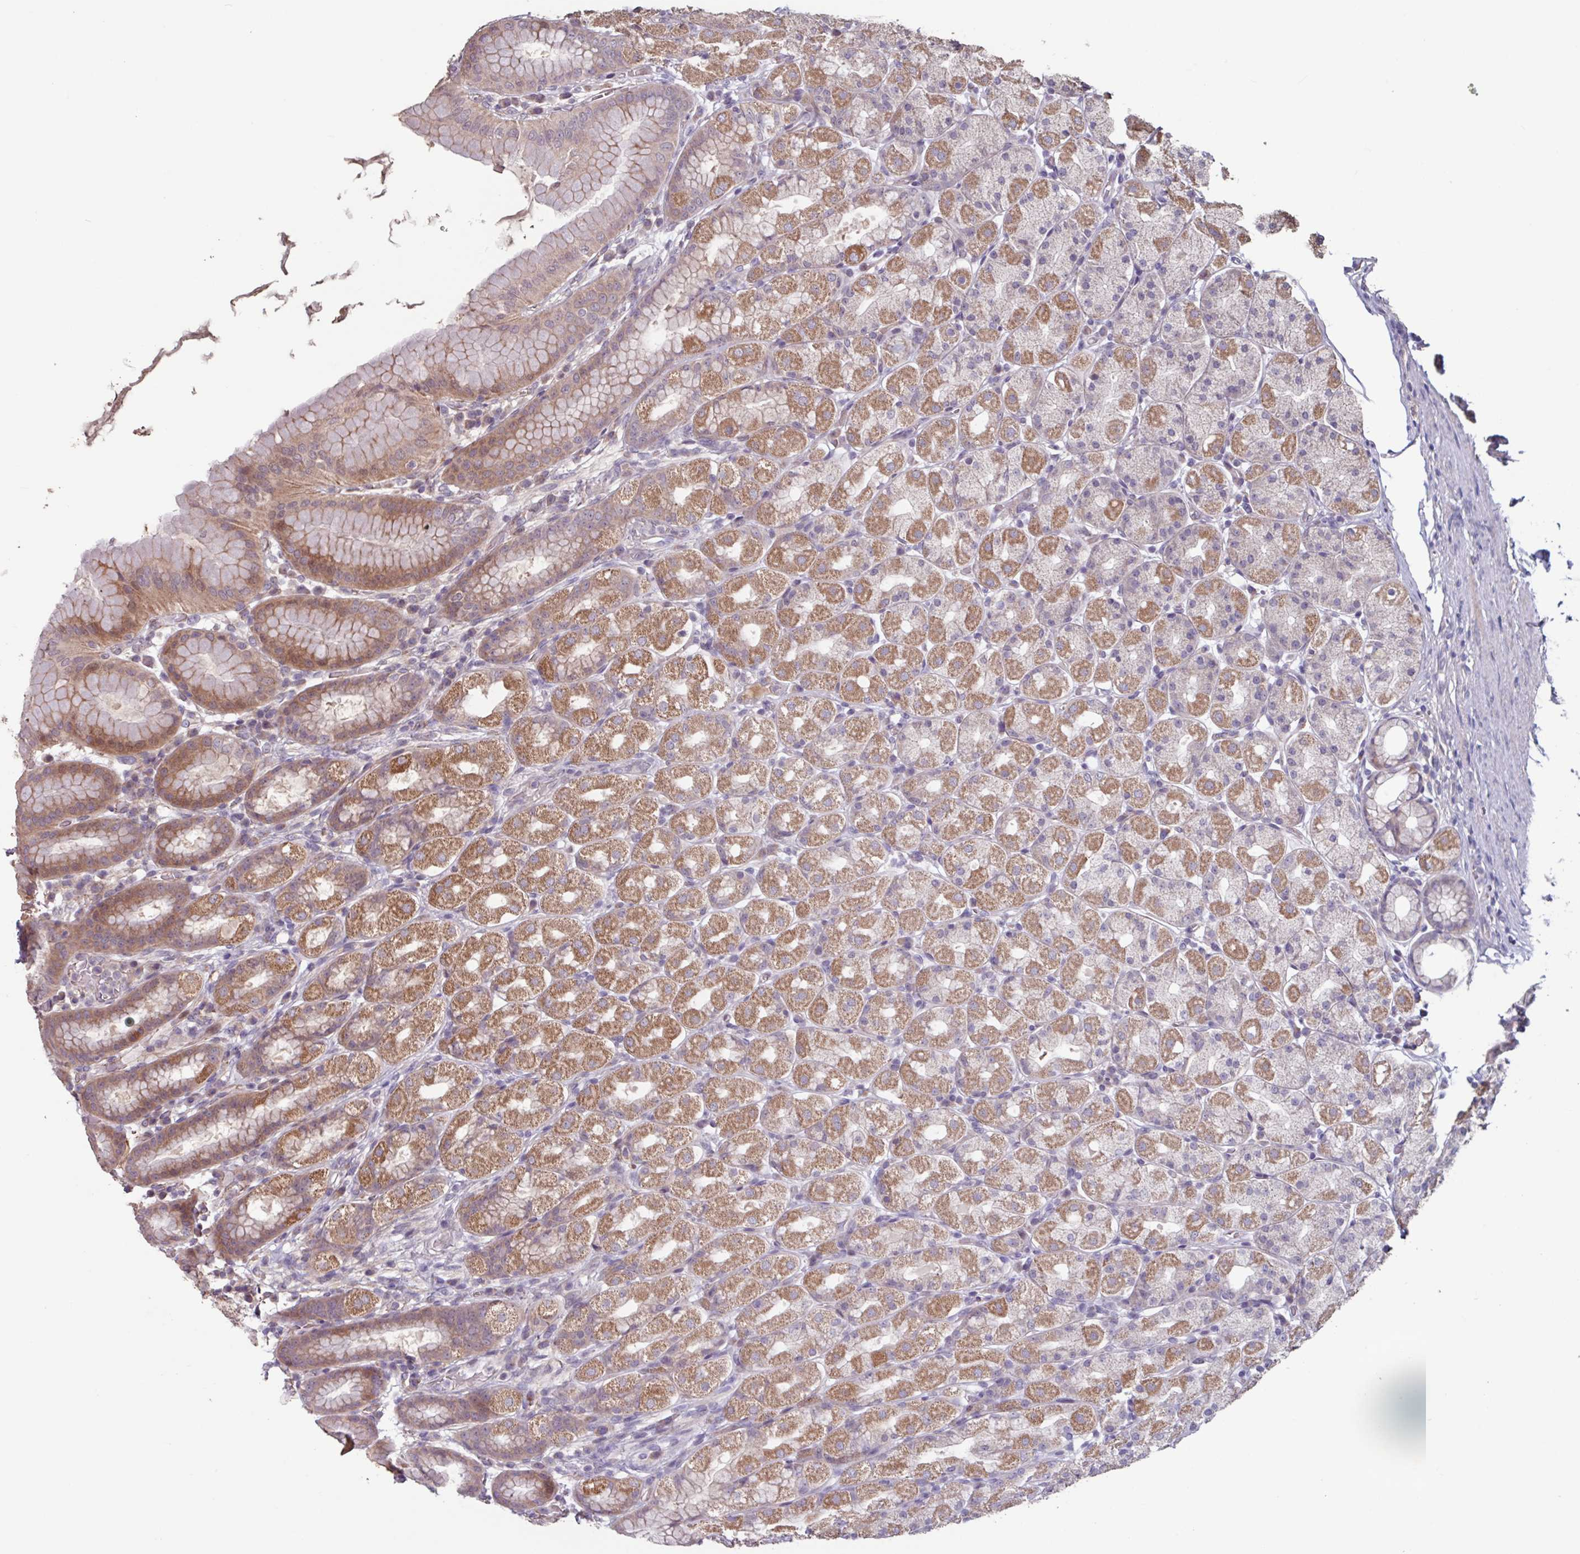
{"staining": {"intensity": "moderate", "quantity": ">75%", "location": "cytoplasmic/membranous"}, "tissue": "stomach", "cell_type": "Glandular cells", "image_type": "normal", "snomed": [{"axis": "morphology", "description": "Normal tissue, NOS"}, {"axis": "topography", "description": "Stomach, upper"}, {"axis": "topography", "description": "Stomach"}], "caption": "Normal stomach exhibits moderate cytoplasmic/membranous staining in about >75% of glandular cells.", "gene": "TMEM88", "patient": {"sex": "male", "age": 68}}